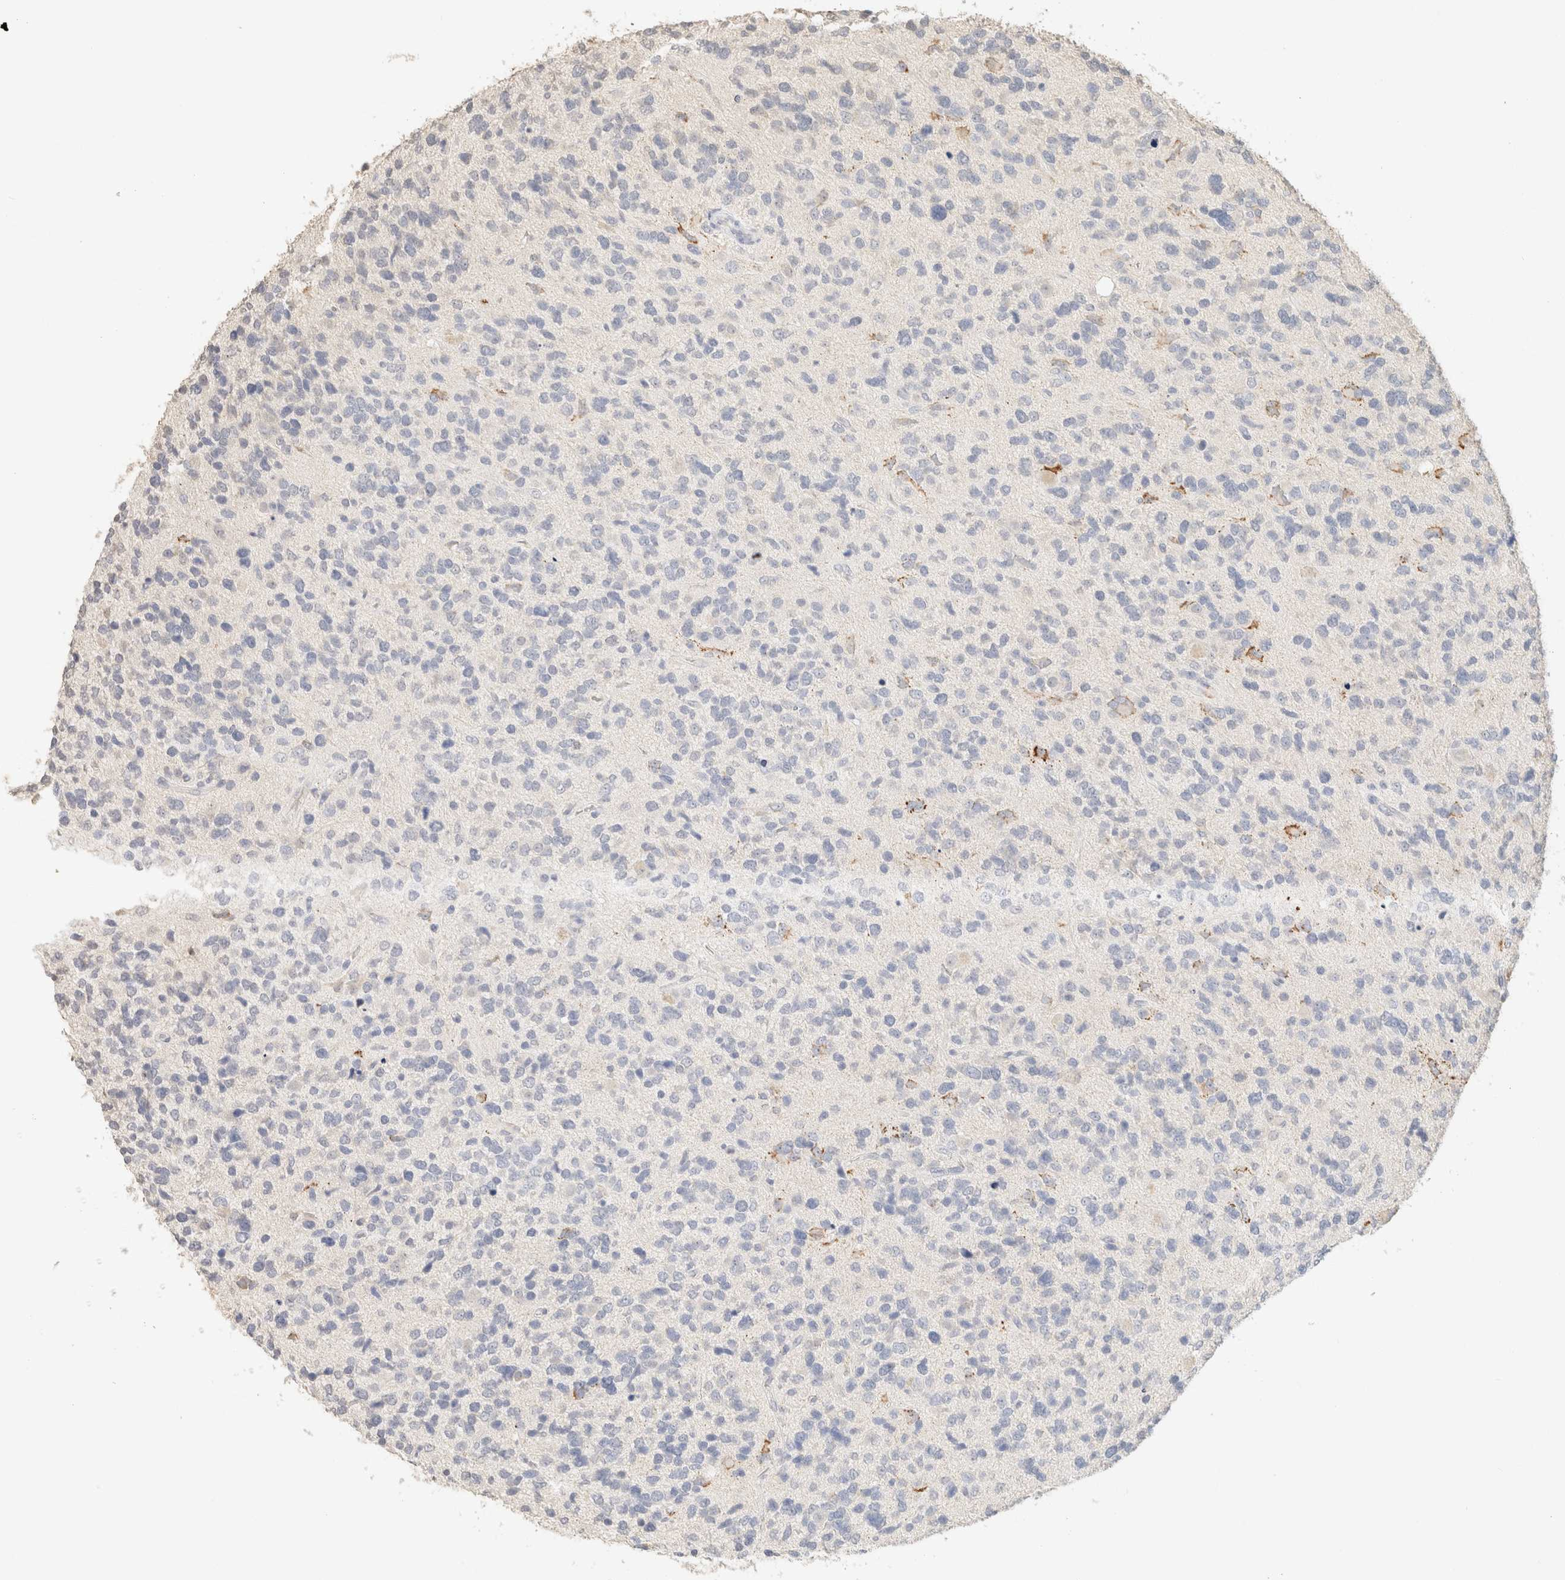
{"staining": {"intensity": "negative", "quantity": "none", "location": "none"}, "tissue": "glioma", "cell_type": "Tumor cells", "image_type": "cancer", "snomed": [{"axis": "morphology", "description": "Glioma, malignant, High grade"}, {"axis": "topography", "description": "Brain"}], "caption": "The immunohistochemistry (IHC) micrograph has no significant expression in tumor cells of malignant glioma (high-grade) tissue.", "gene": "CPA1", "patient": {"sex": "female", "age": 58}}